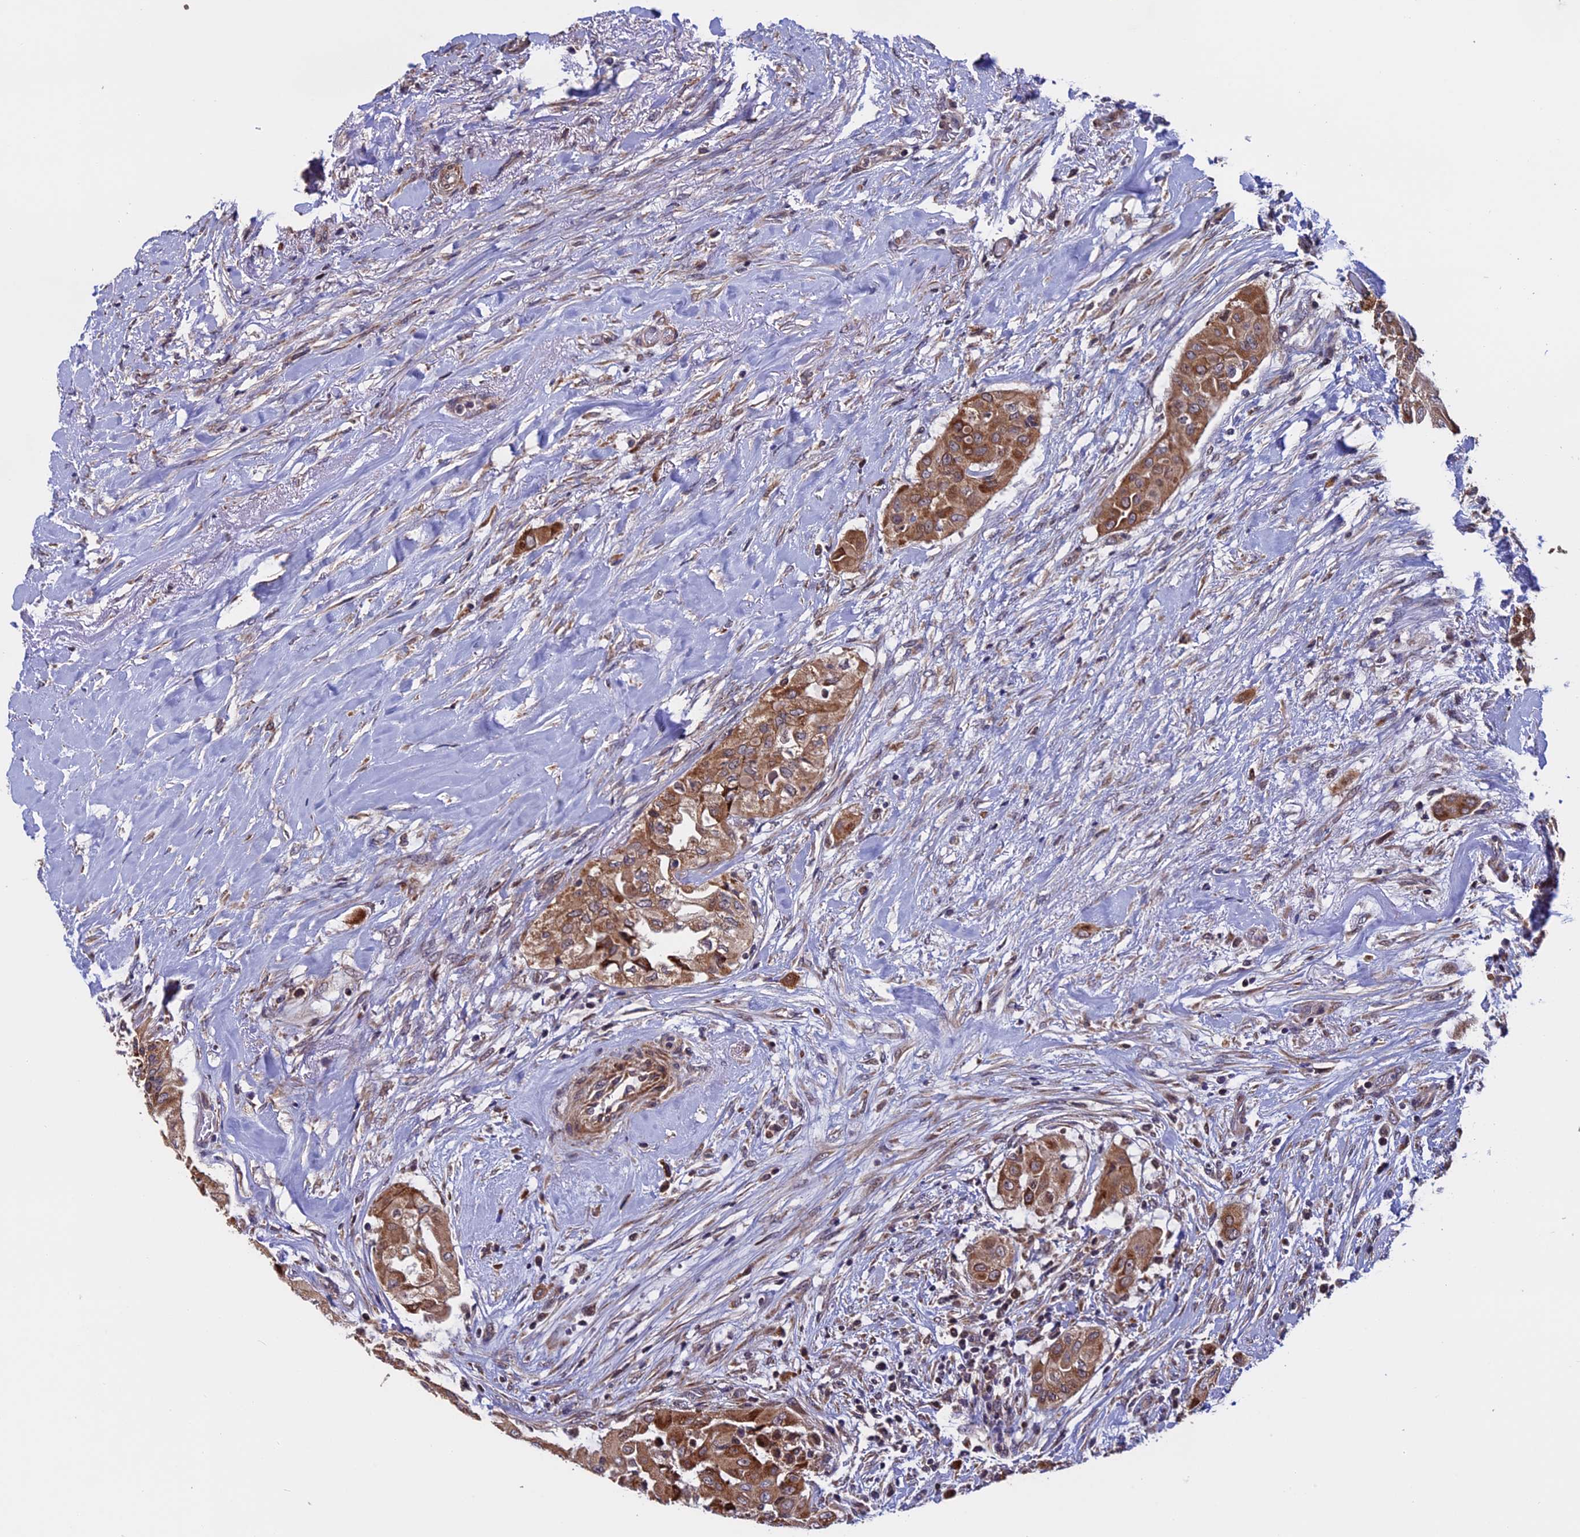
{"staining": {"intensity": "moderate", "quantity": ">75%", "location": "cytoplasmic/membranous"}, "tissue": "thyroid cancer", "cell_type": "Tumor cells", "image_type": "cancer", "snomed": [{"axis": "morphology", "description": "Papillary adenocarcinoma, NOS"}, {"axis": "topography", "description": "Thyroid gland"}], "caption": "A medium amount of moderate cytoplasmic/membranous expression is present in about >75% of tumor cells in thyroid papillary adenocarcinoma tissue. (DAB (3,3'-diaminobenzidine) IHC with brightfield microscopy, high magnification).", "gene": "RNF17", "patient": {"sex": "female", "age": 59}}